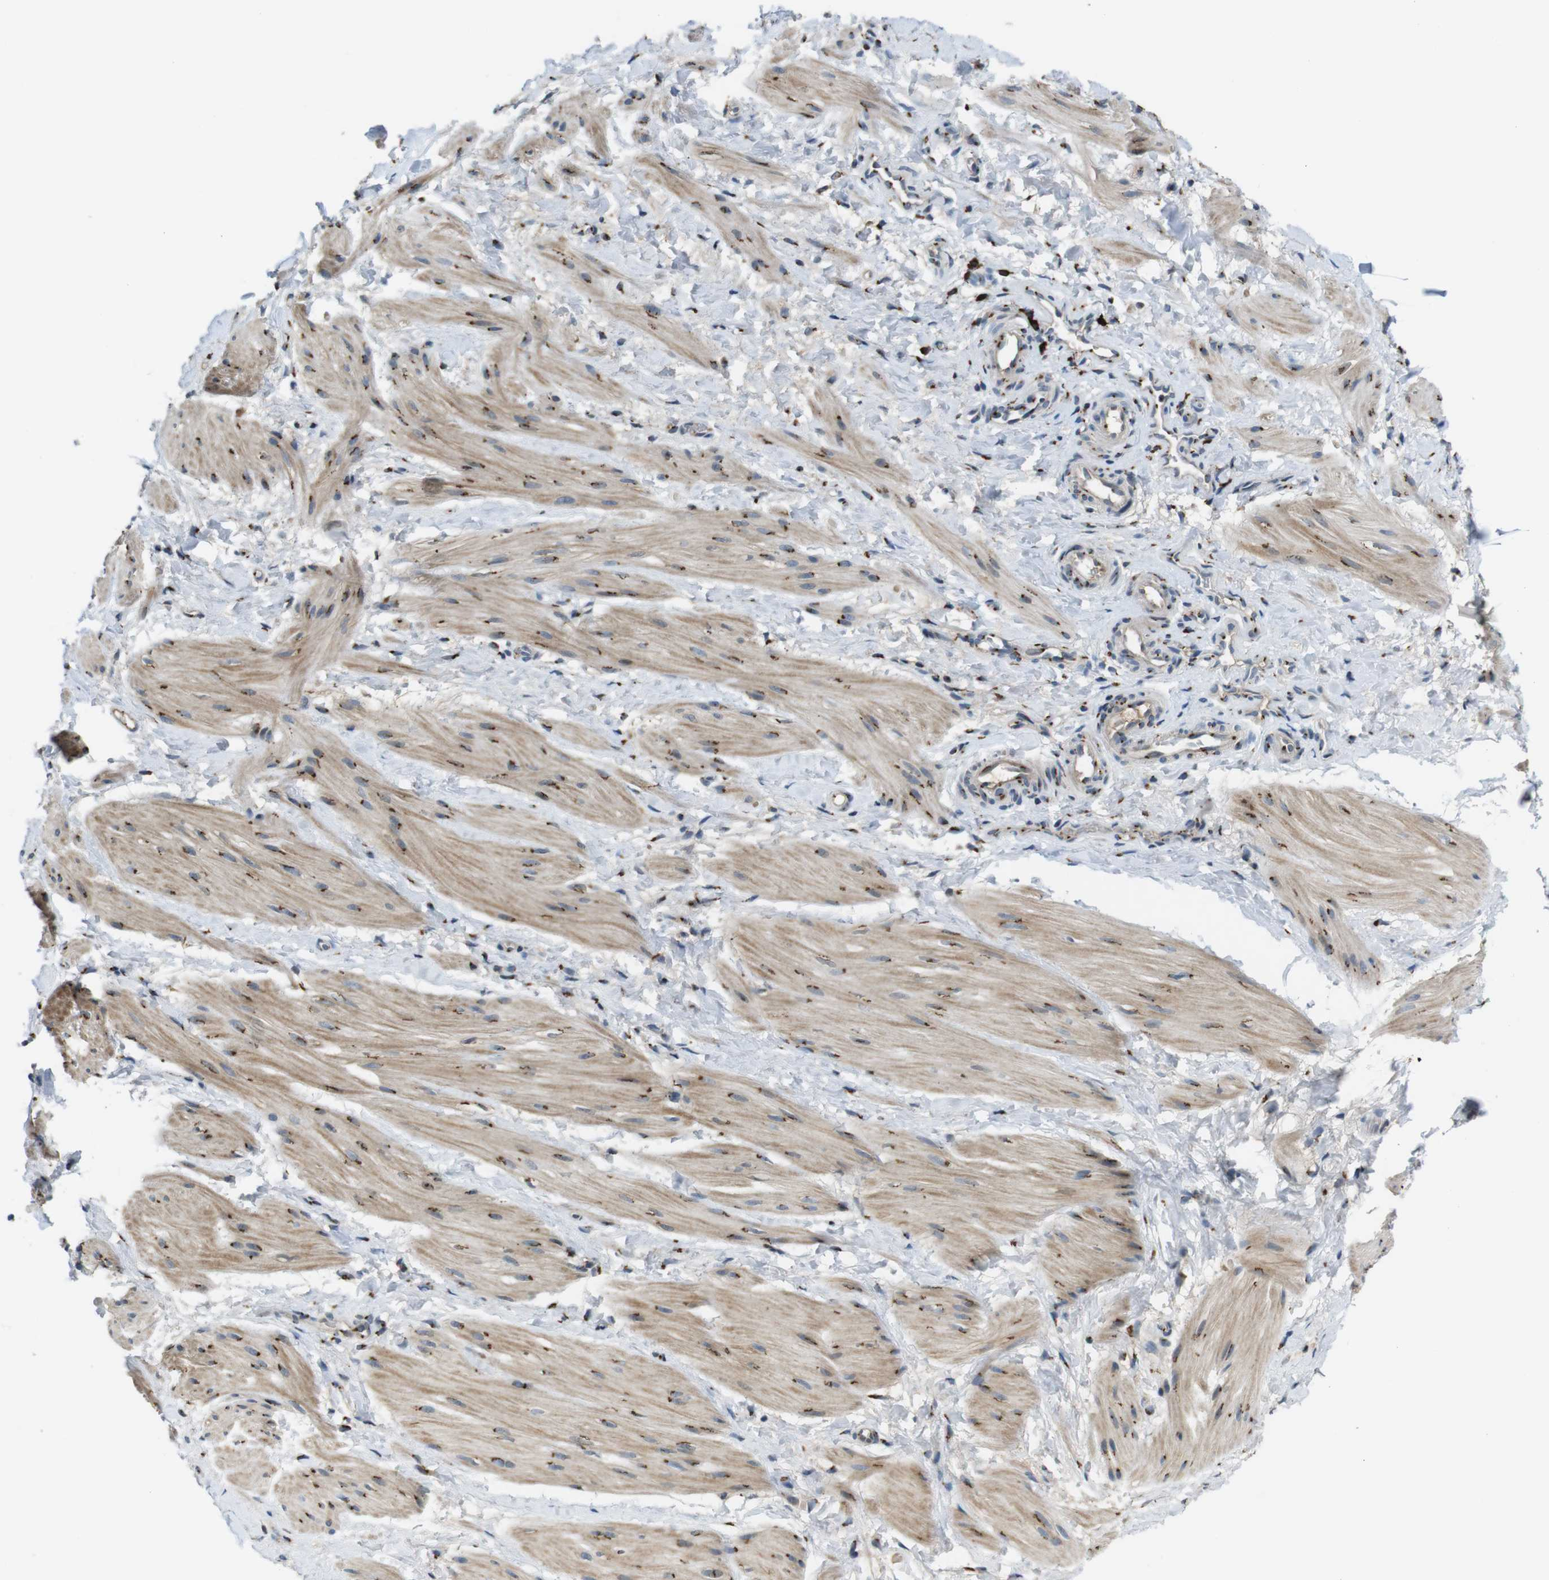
{"staining": {"intensity": "moderate", "quantity": ">75%", "location": "cytoplasmic/membranous"}, "tissue": "smooth muscle", "cell_type": "Smooth muscle cells", "image_type": "normal", "snomed": [{"axis": "morphology", "description": "Normal tissue, NOS"}, {"axis": "topography", "description": "Smooth muscle"}], "caption": "Benign smooth muscle shows moderate cytoplasmic/membranous staining in about >75% of smooth muscle cells, visualized by immunohistochemistry. The protein is stained brown, and the nuclei are stained in blue (DAB IHC with brightfield microscopy, high magnification).", "gene": "ZFPL1", "patient": {"sex": "male", "age": 16}}